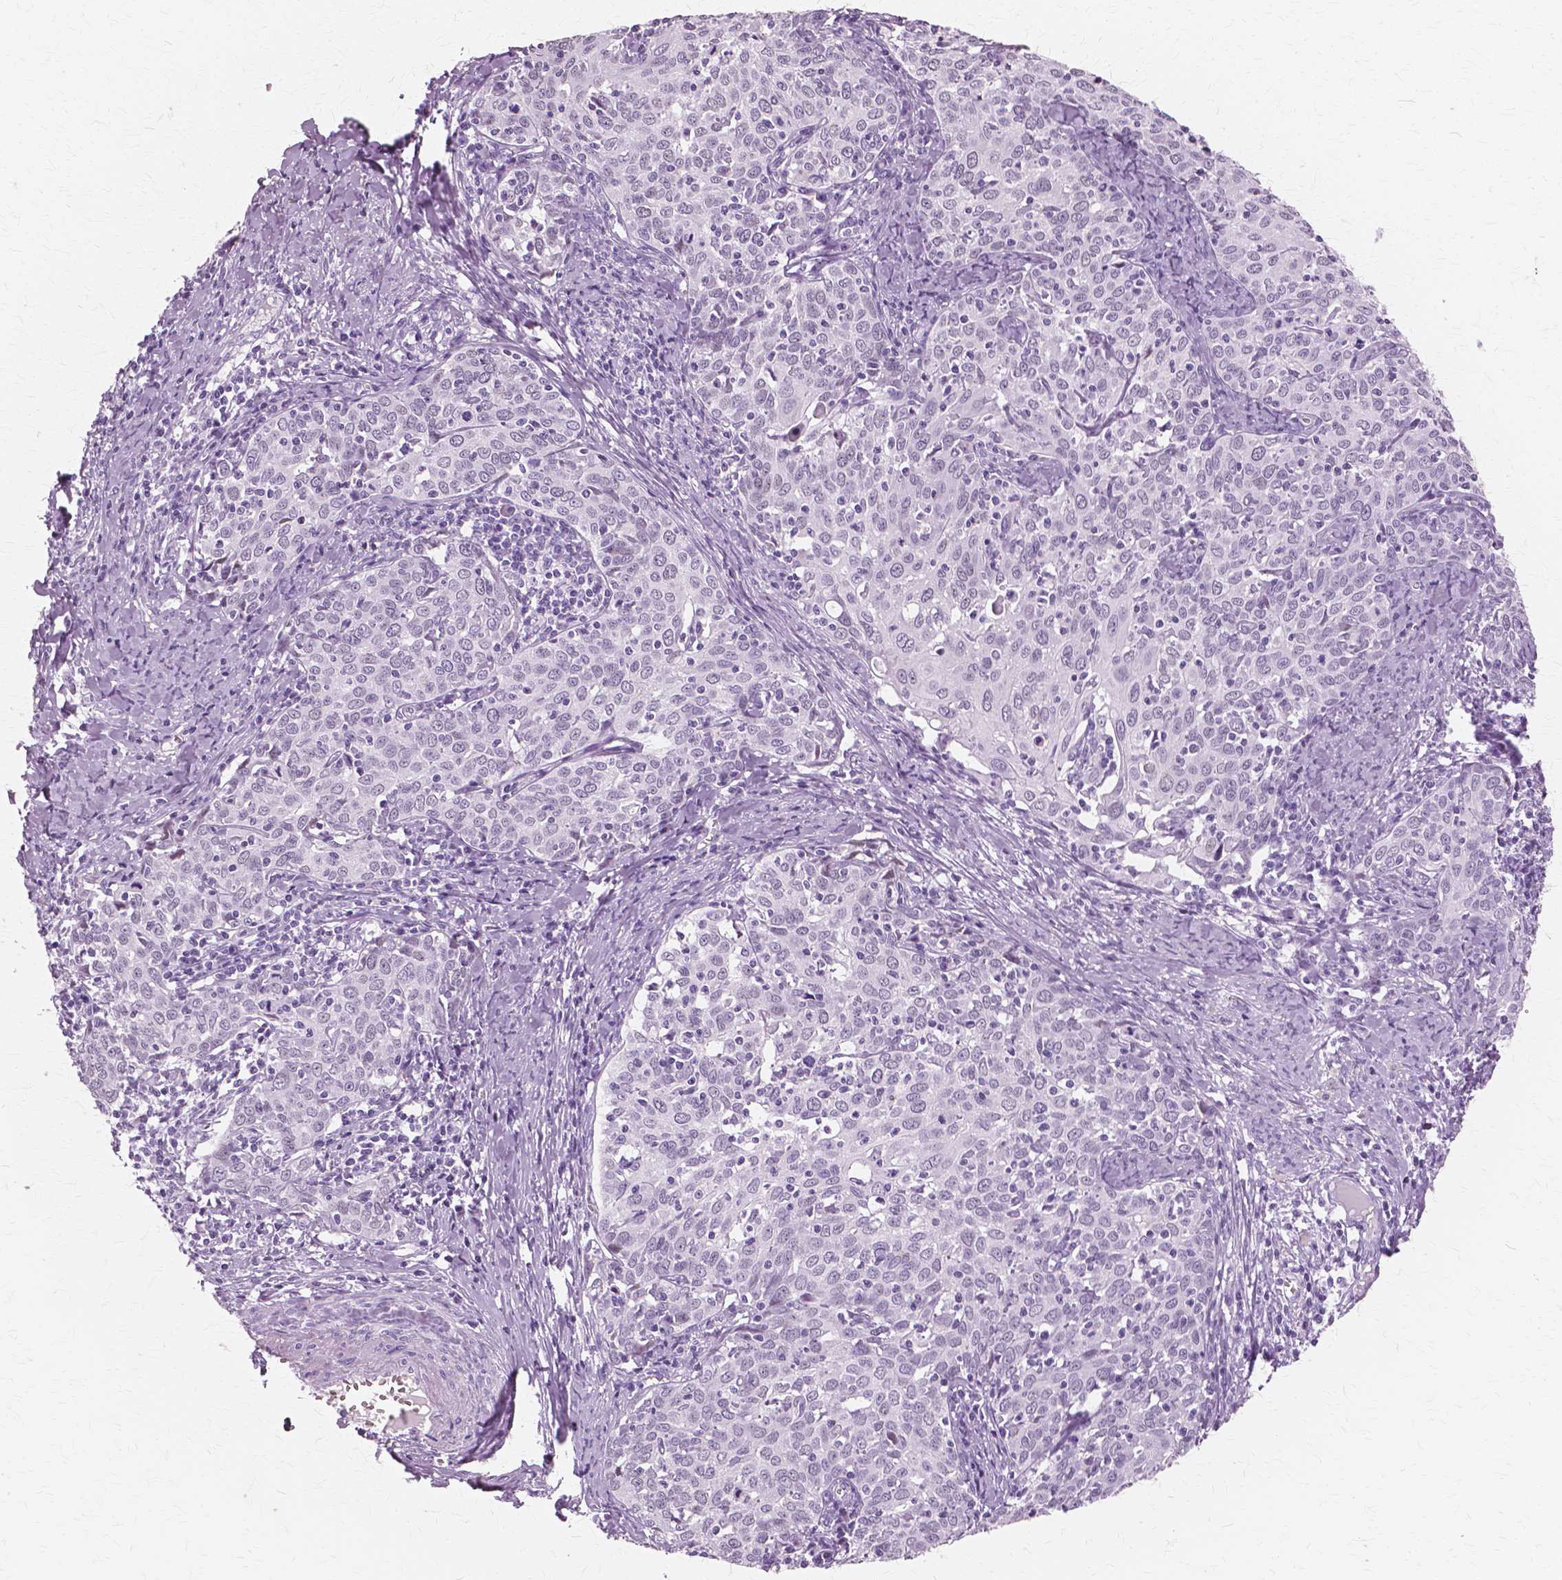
{"staining": {"intensity": "negative", "quantity": "none", "location": "none"}, "tissue": "cervical cancer", "cell_type": "Tumor cells", "image_type": "cancer", "snomed": [{"axis": "morphology", "description": "Squamous cell carcinoma, NOS"}, {"axis": "topography", "description": "Cervix"}], "caption": "Squamous cell carcinoma (cervical) was stained to show a protein in brown. There is no significant positivity in tumor cells.", "gene": "SFTPD", "patient": {"sex": "female", "age": 62}}